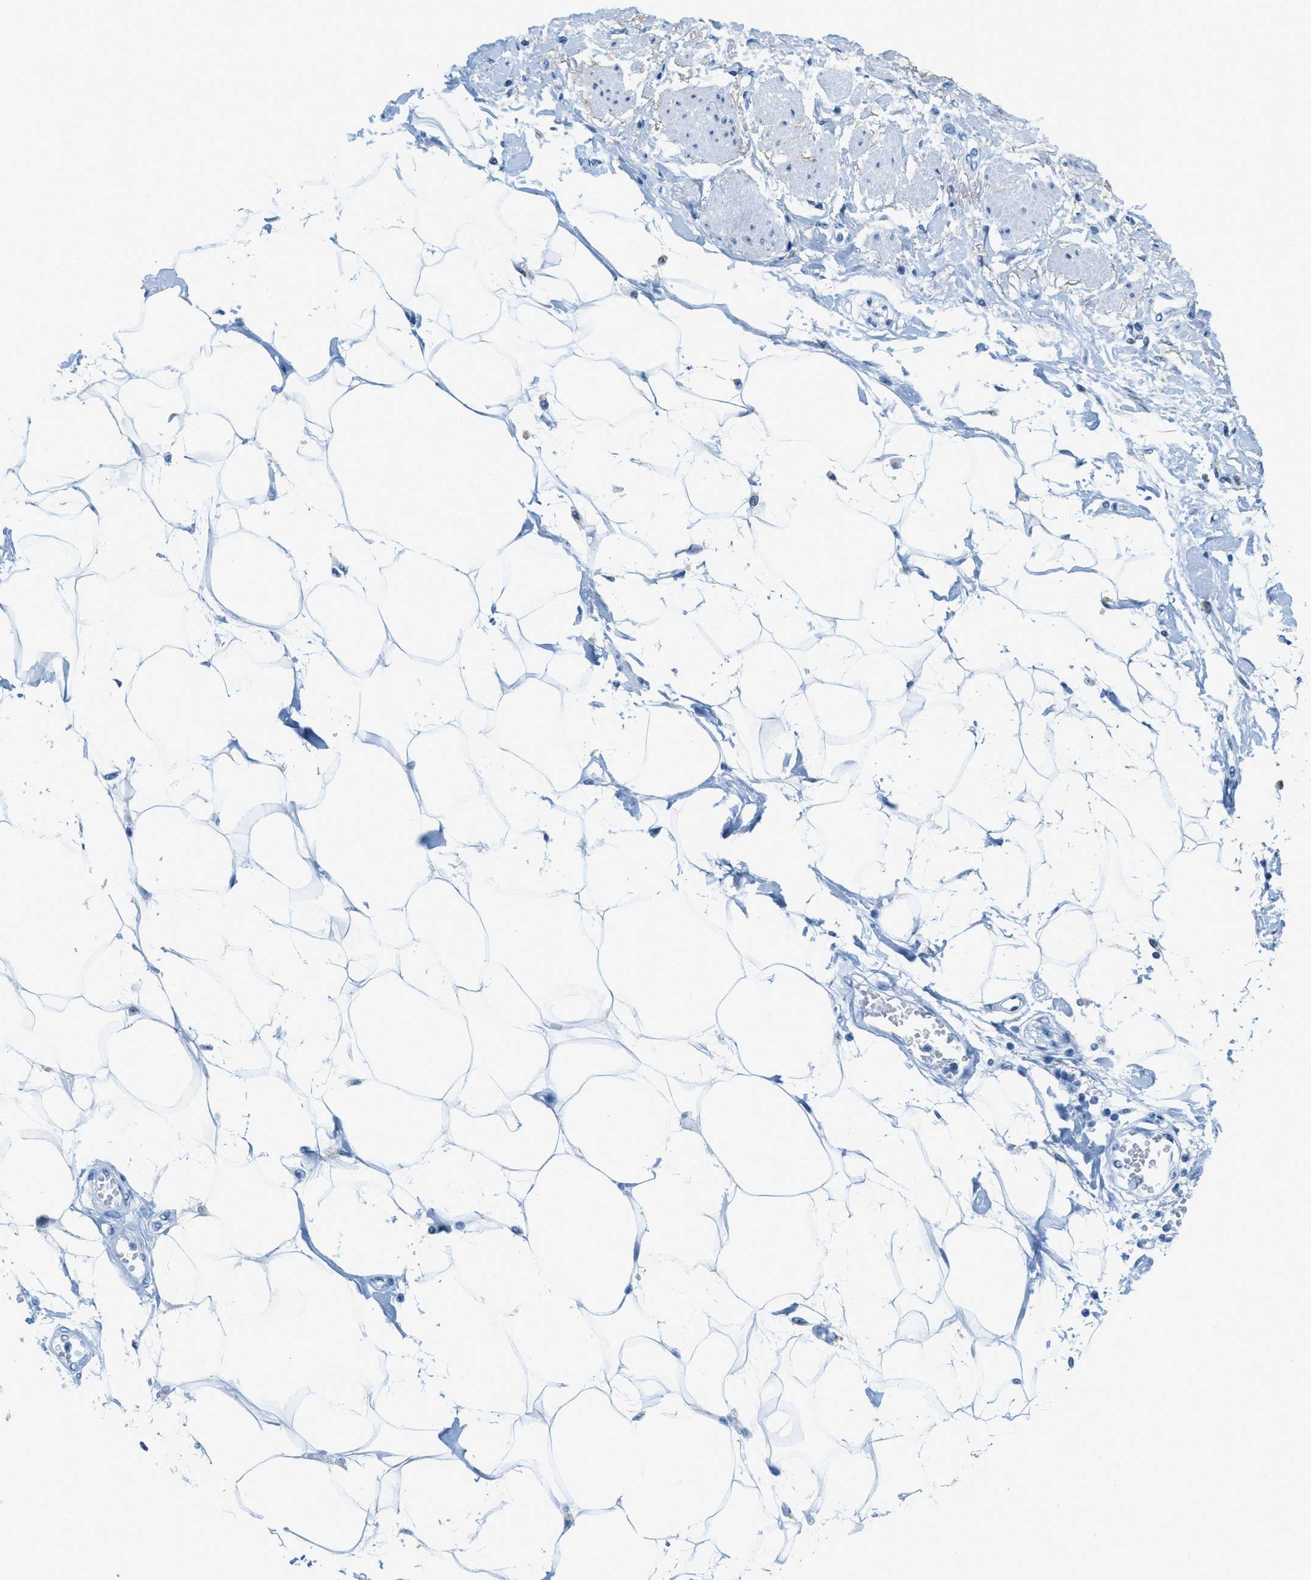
{"staining": {"intensity": "negative", "quantity": "none", "location": "none"}, "tissue": "adipose tissue", "cell_type": "Adipocytes", "image_type": "normal", "snomed": [{"axis": "morphology", "description": "Normal tissue, NOS"}, {"axis": "morphology", "description": "Adenocarcinoma, NOS"}, {"axis": "topography", "description": "Duodenum"}, {"axis": "topography", "description": "Peripheral nerve tissue"}], "caption": "The histopathology image shows no staining of adipocytes in unremarkable adipose tissue. (DAB IHC visualized using brightfield microscopy, high magnification).", "gene": "PLA2G2A", "patient": {"sex": "female", "age": 60}}